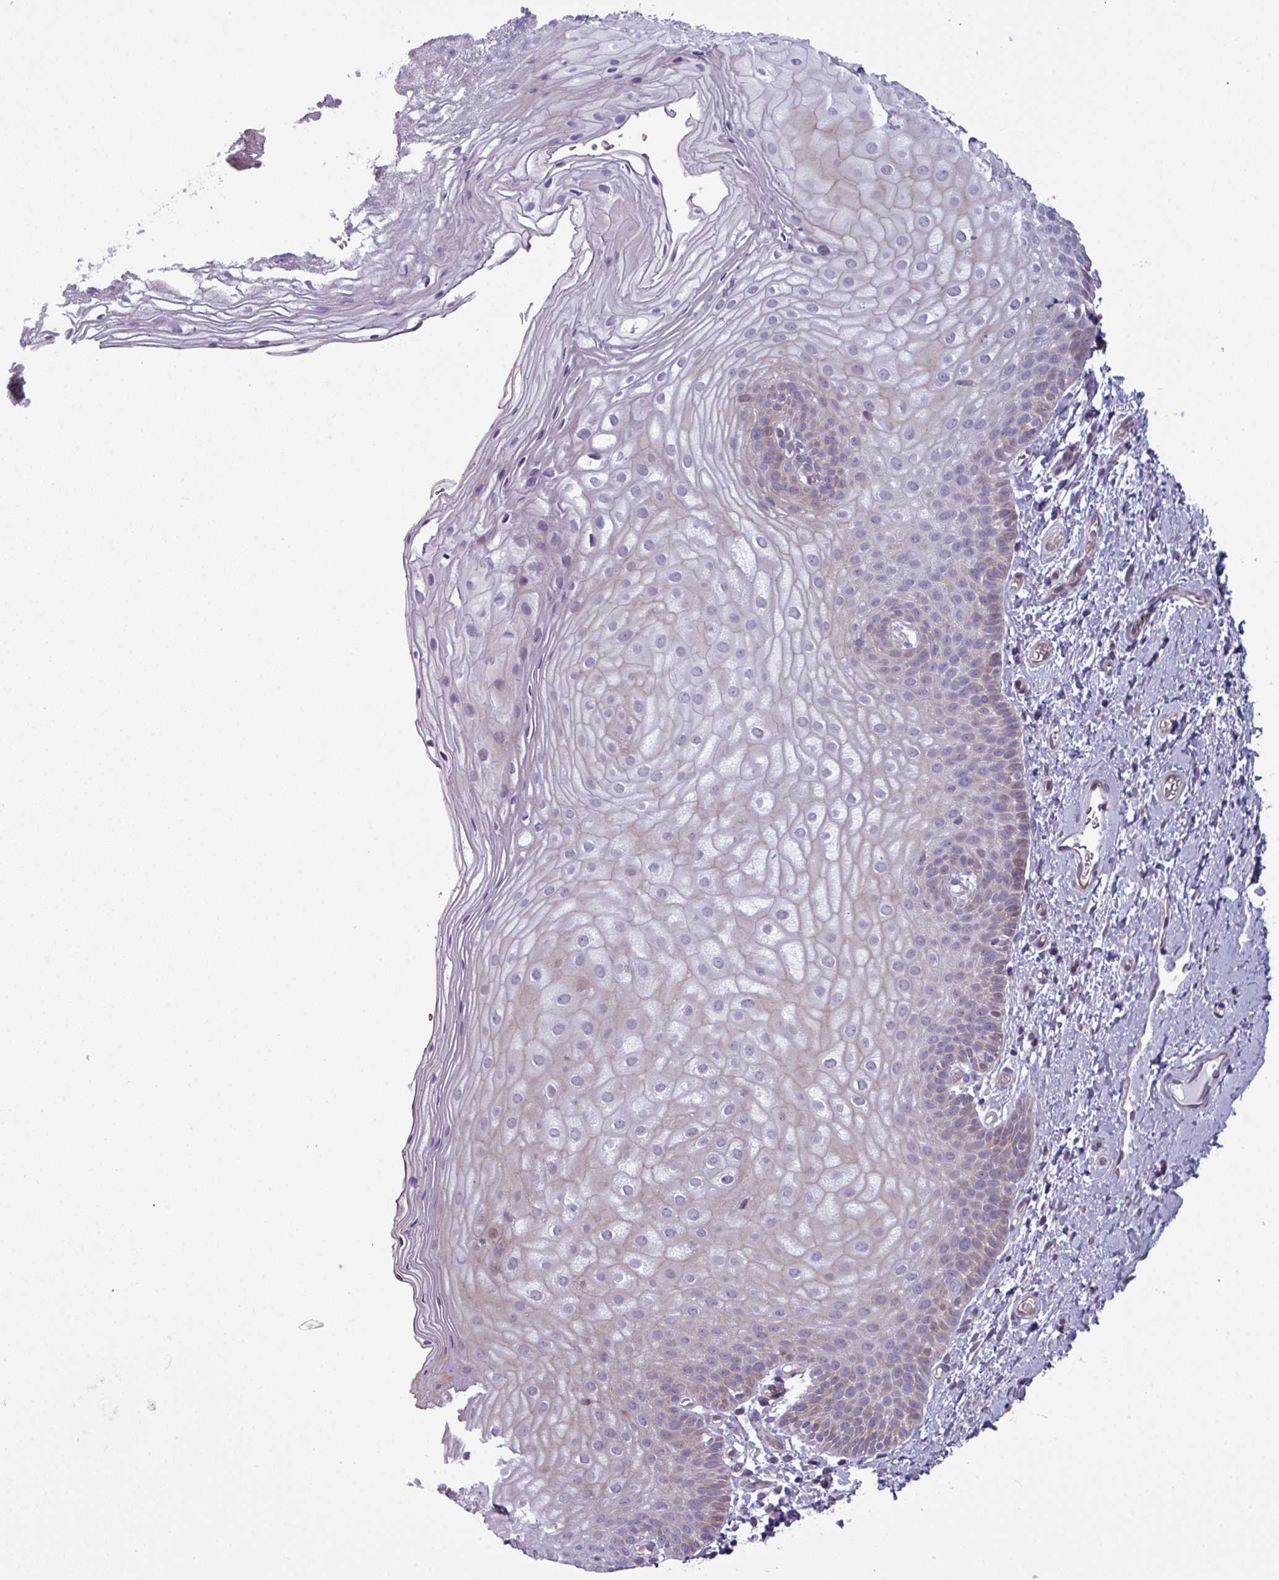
{"staining": {"intensity": "moderate", "quantity": "<25%", "location": "cytoplasmic/membranous"}, "tissue": "skin", "cell_type": "Epidermal cells", "image_type": "normal", "snomed": [{"axis": "morphology", "description": "Normal tissue, NOS"}, {"axis": "topography", "description": "Anal"}], "caption": "Protein staining exhibits moderate cytoplasmic/membranous staining in approximately <25% of epidermal cells in unremarkable skin. (DAB (3,3'-diaminobenzidine) IHC with brightfield microscopy, high magnification).", "gene": "PRAMEF12", "patient": {"sex": "female", "age": 40}}